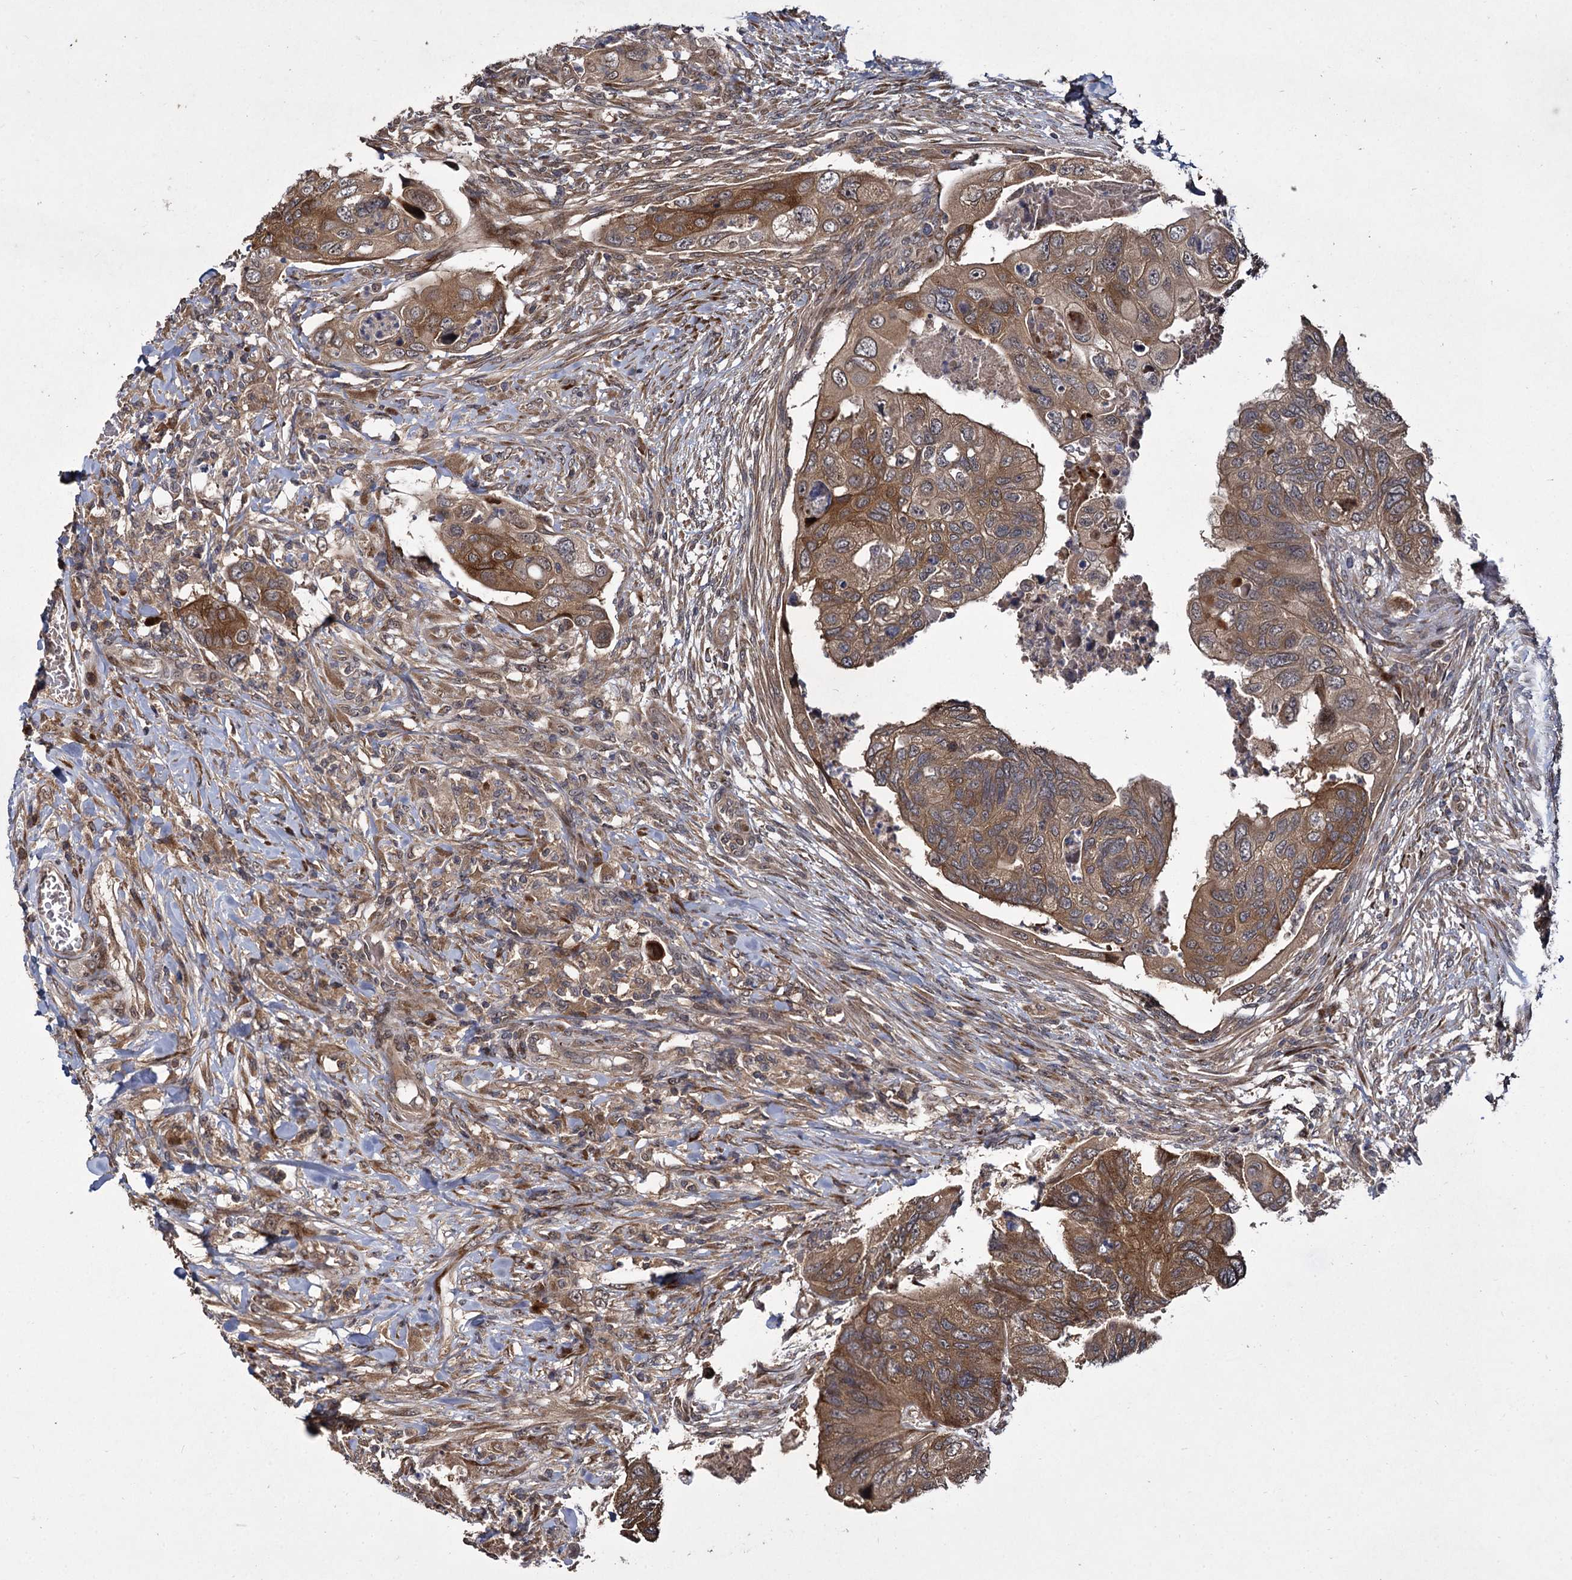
{"staining": {"intensity": "moderate", "quantity": ">75%", "location": "cytoplasmic/membranous"}, "tissue": "colorectal cancer", "cell_type": "Tumor cells", "image_type": "cancer", "snomed": [{"axis": "morphology", "description": "Adenocarcinoma, NOS"}, {"axis": "topography", "description": "Rectum"}], "caption": "Immunohistochemistry image of human colorectal adenocarcinoma stained for a protein (brown), which exhibits medium levels of moderate cytoplasmic/membranous staining in about >75% of tumor cells.", "gene": "INPPL1", "patient": {"sex": "male", "age": 63}}